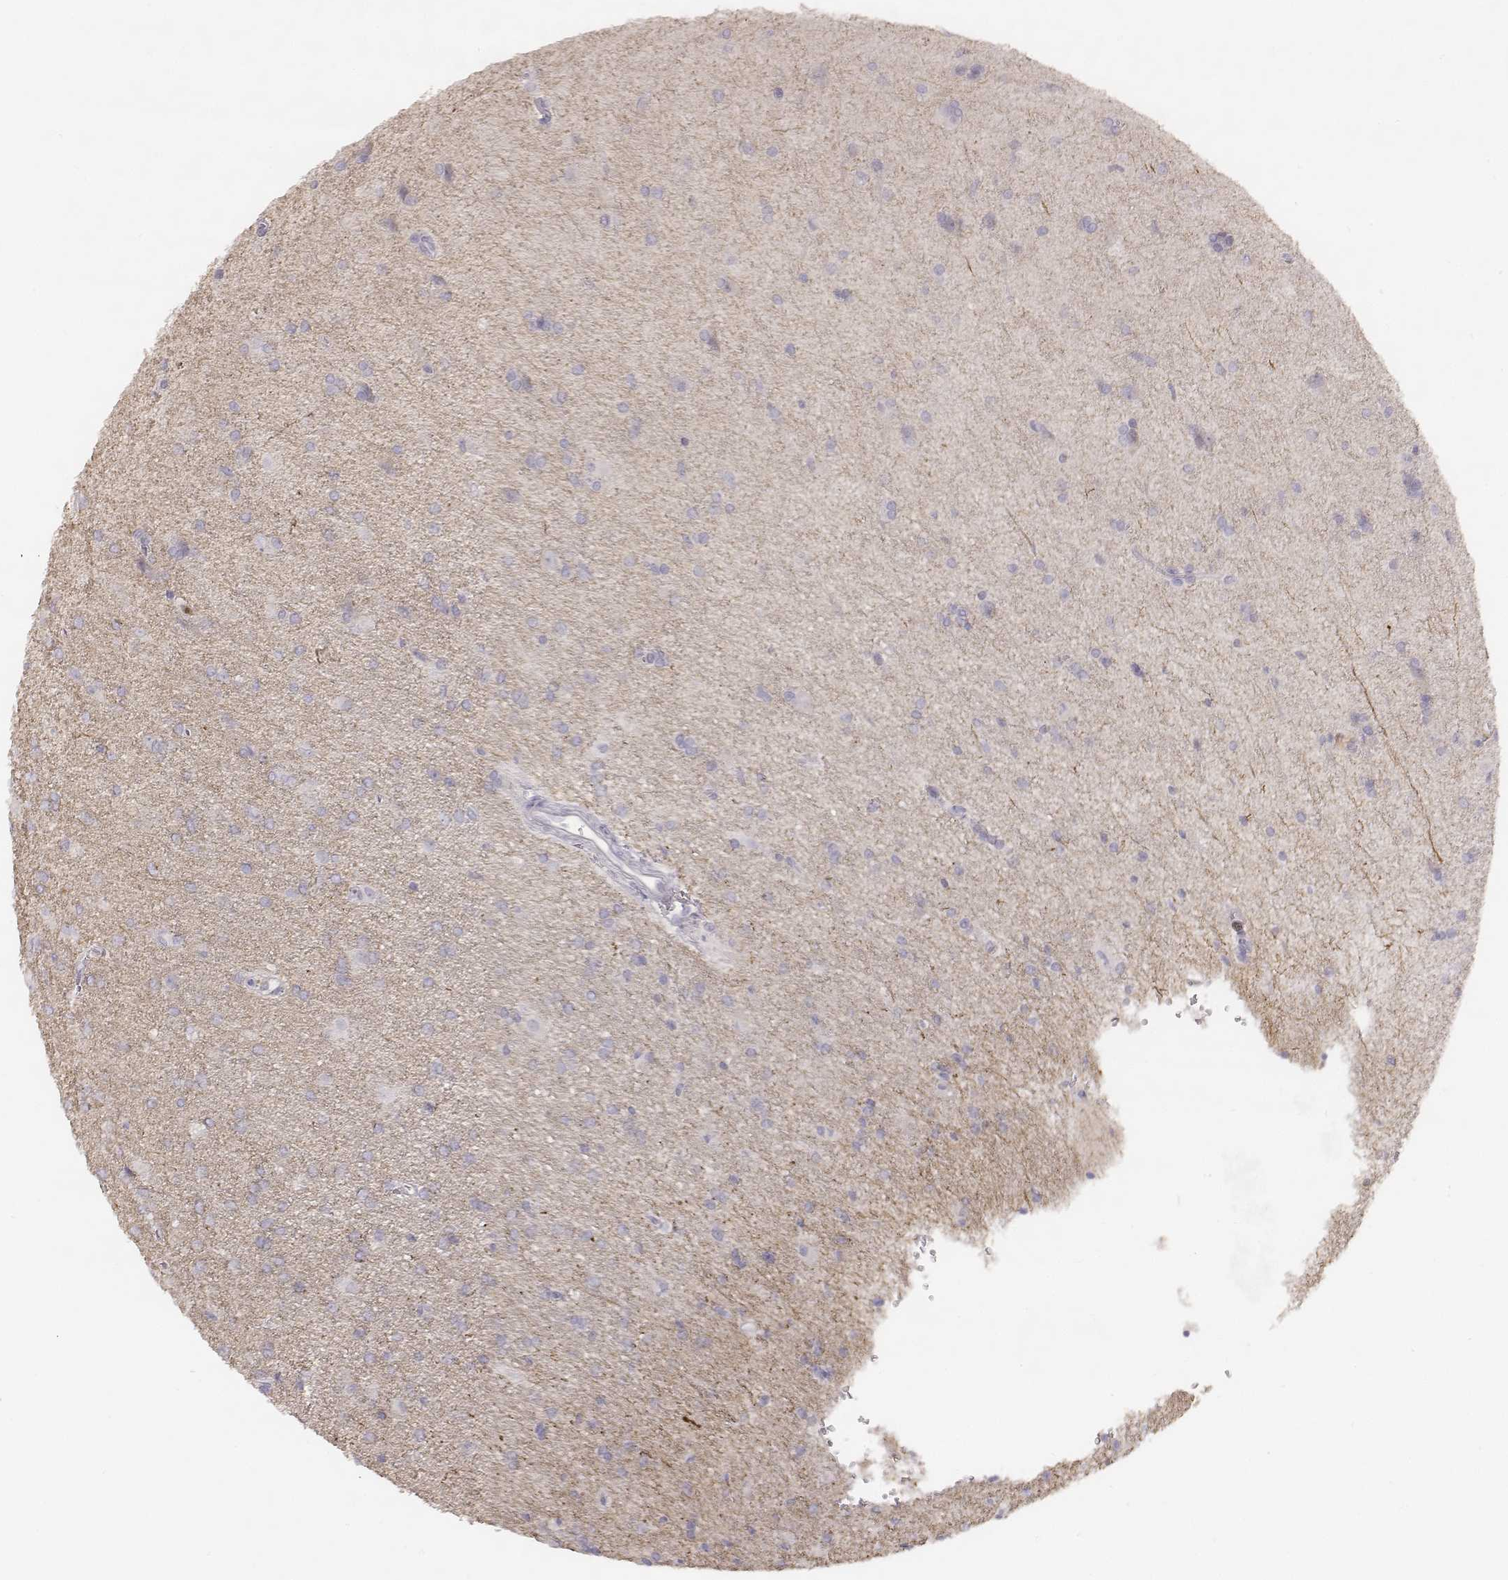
{"staining": {"intensity": "negative", "quantity": "none", "location": "none"}, "tissue": "glioma", "cell_type": "Tumor cells", "image_type": "cancer", "snomed": [{"axis": "morphology", "description": "Glioma, malignant, Low grade"}, {"axis": "topography", "description": "Brain"}], "caption": "Malignant glioma (low-grade) stained for a protein using immunohistochemistry displays no positivity tumor cells.", "gene": "KCNJ12", "patient": {"sex": "male", "age": 58}}